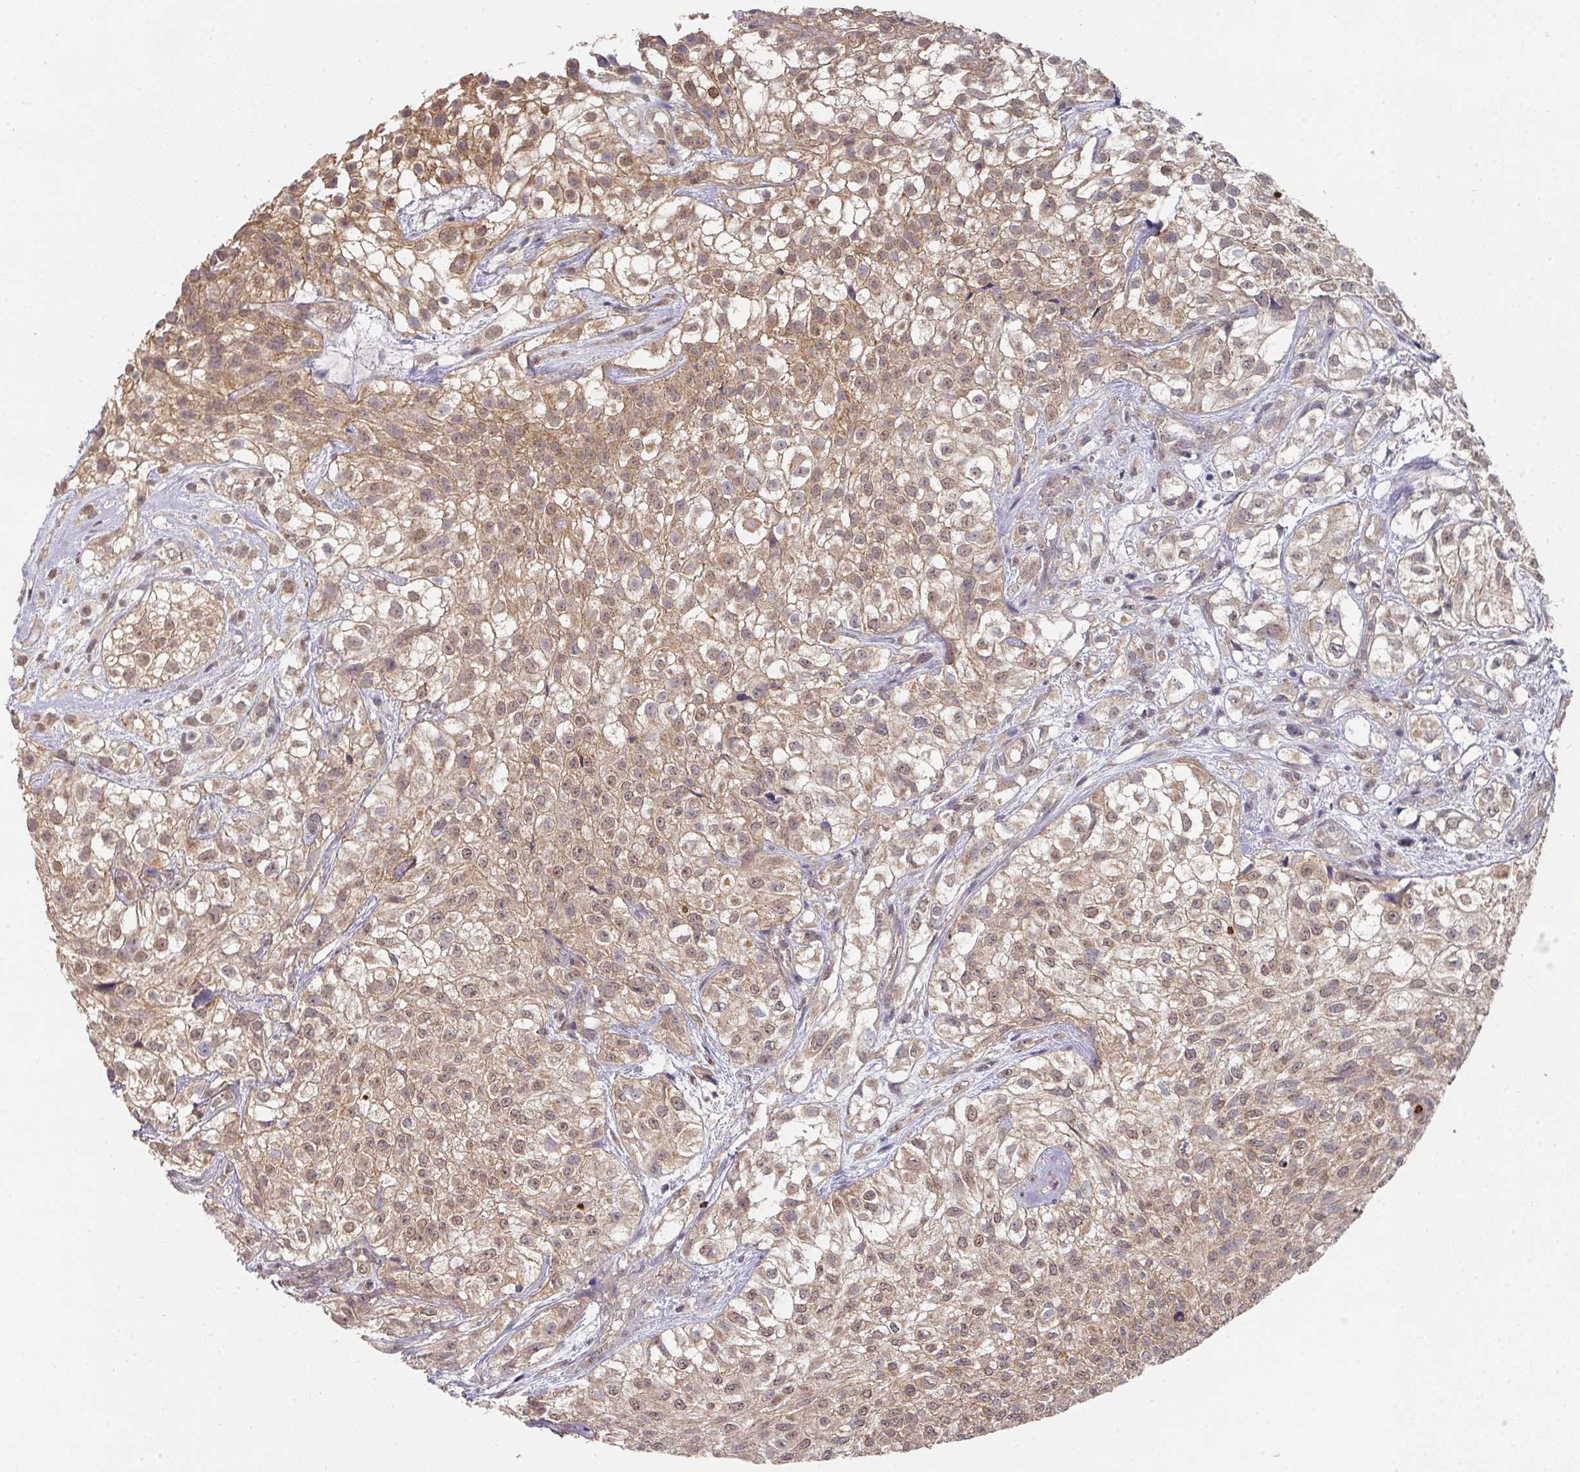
{"staining": {"intensity": "moderate", "quantity": ">75%", "location": "cytoplasmic/membranous,nuclear"}, "tissue": "urothelial cancer", "cell_type": "Tumor cells", "image_type": "cancer", "snomed": [{"axis": "morphology", "description": "Urothelial carcinoma, High grade"}, {"axis": "topography", "description": "Urinary bladder"}], "caption": "Human high-grade urothelial carcinoma stained for a protein (brown) exhibits moderate cytoplasmic/membranous and nuclear positive positivity in approximately >75% of tumor cells.", "gene": "EXTL3", "patient": {"sex": "male", "age": 56}}